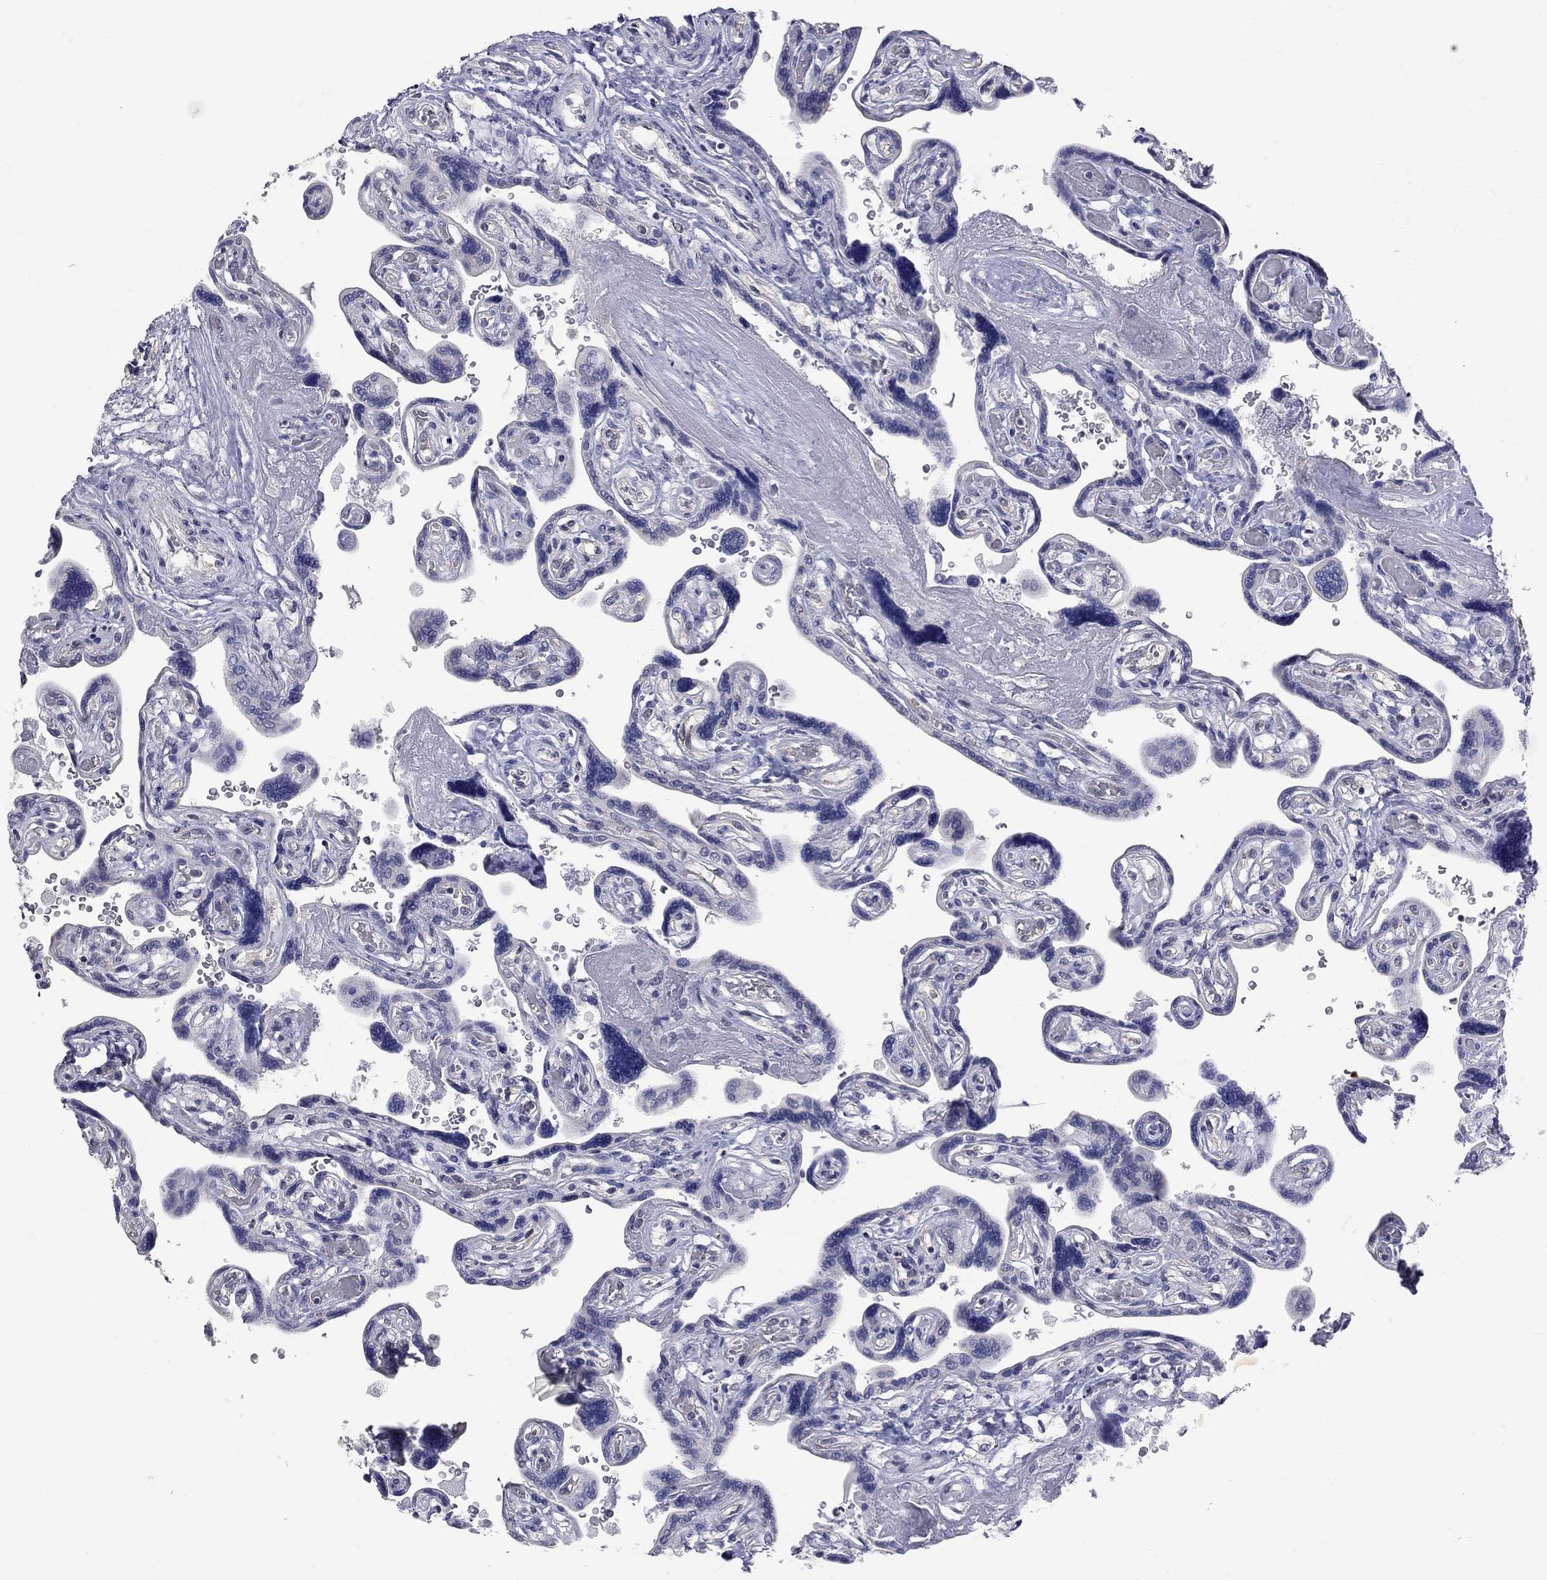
{"staining": {"intensity": "negative", "quantity": "none", "location": "none"}, "tissue": "placenta", "cell_type": "Decidual cells", "image_type": "normal", "snomed": [{"axis": "morphology", "description": "Normal tissue, NOS"}, {"axis": "topography", "description": "Placenta"}], "caption": "The histopathology image exhibits no significant expression in decidual cells of placenta. (DAB immunohistochemistry, high magnification).", "gene": "OPRK1", "patient": {"sex": "female", "age": 32}}